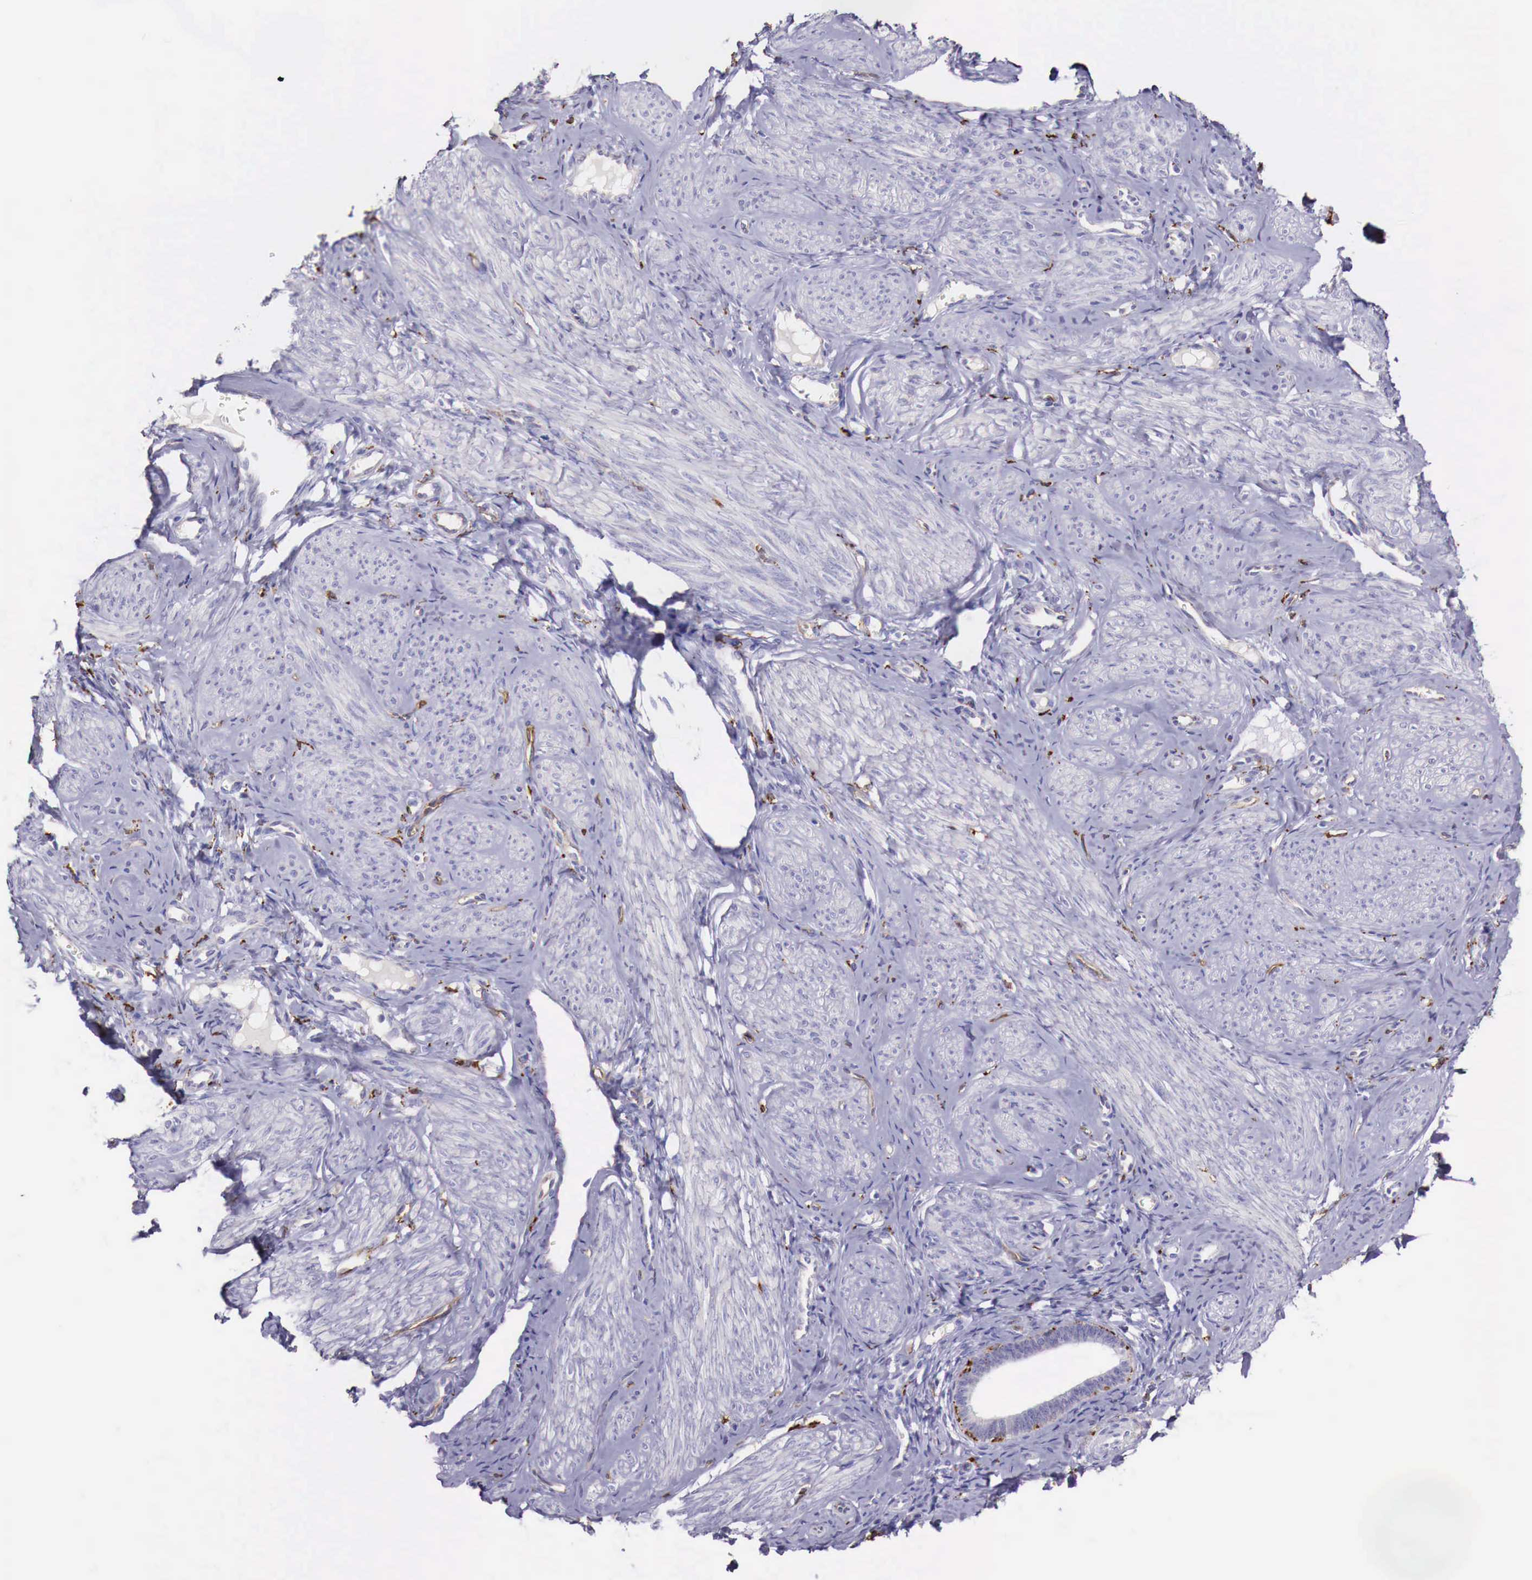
{"staining": {"intensity": "negative", "quantity": "none", "location": "none"}, "tissue": "smooth muscle", "cell_type": "Smooth muscle cells", "image_type": "normal", "snomed": [{"axis": "morphology", "description": "Normal tissue, NOS"}, {"axis": "topography", "description": "Uterus"}], "caption": "Photomicrograph shows no significant protein expression in smooth muscle cells of unremarkable smooth muscle. (DAB IHC visualized using brightfield microscopy, high magnification).", "gene": "MSR1", "patient": {"sex": "female", "age": 45}}